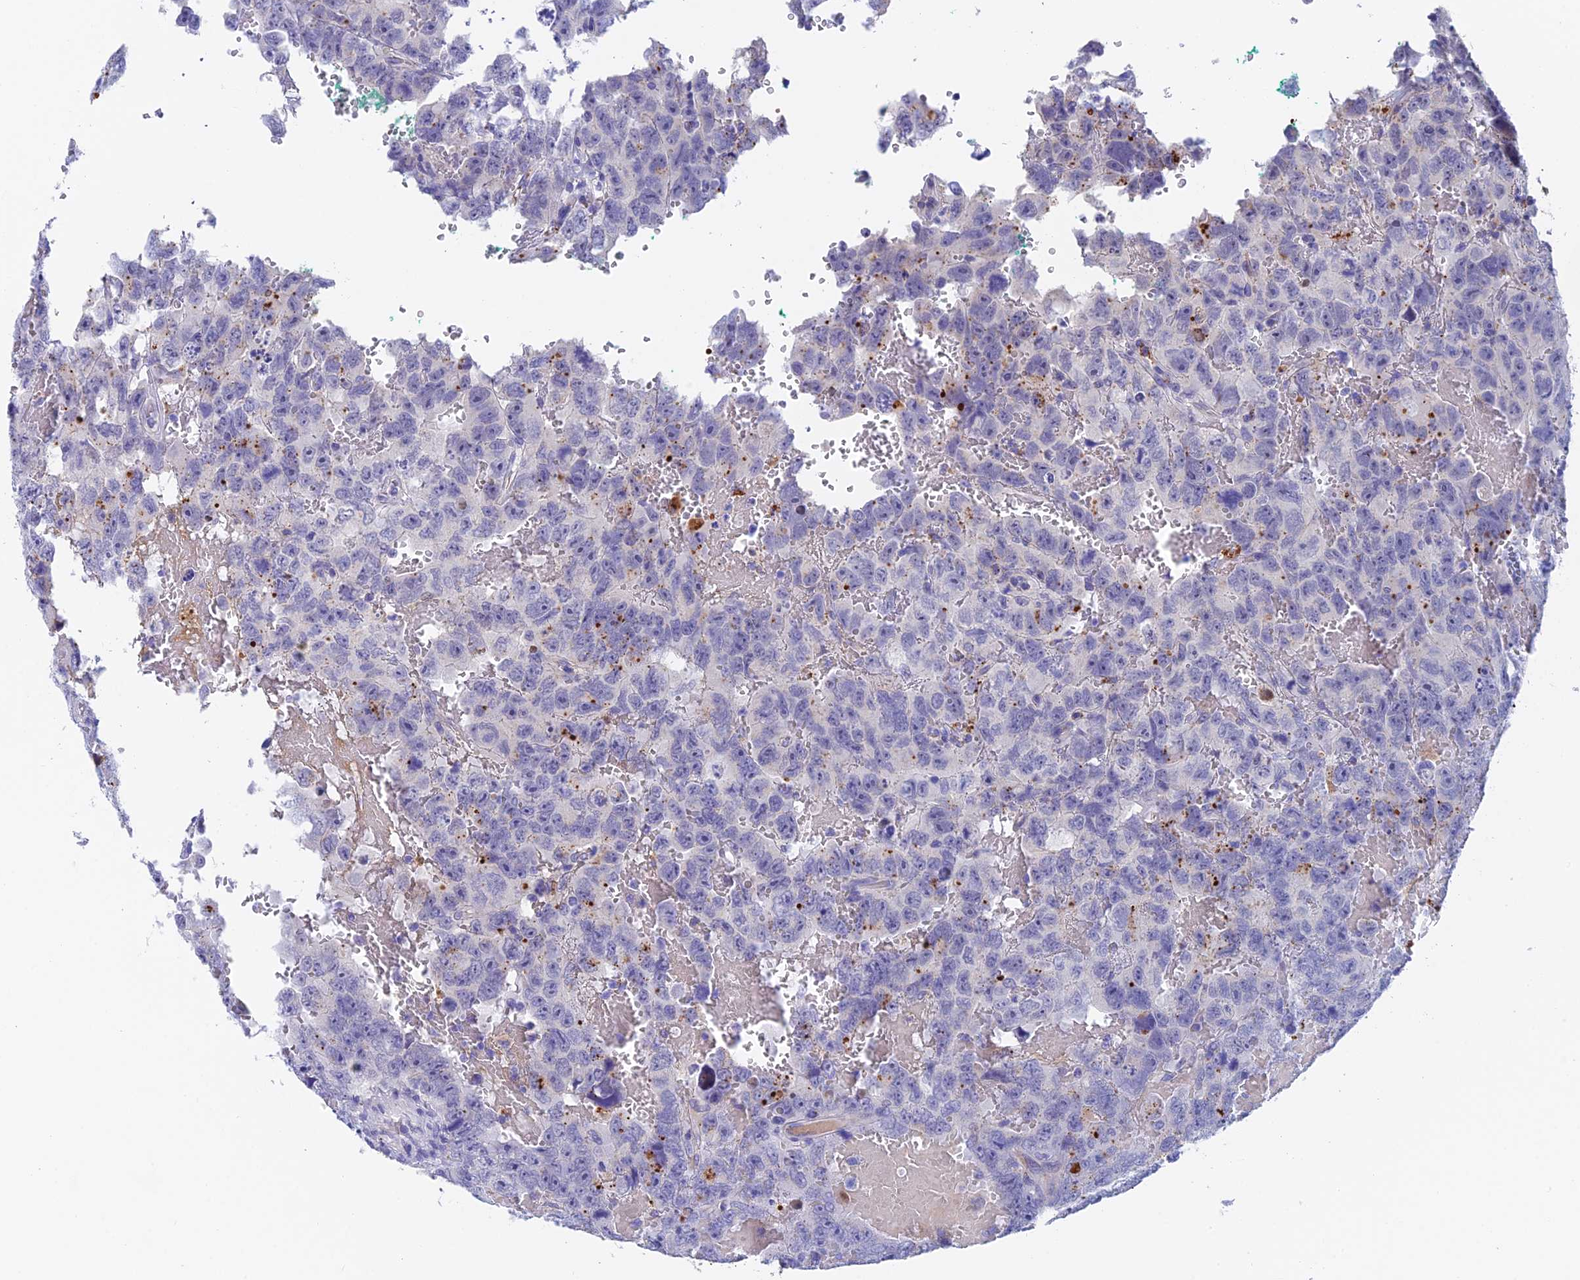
{"staining": {"intensity": "negative", "quantity": "none", "location": "none"}, "tissue": "testis cancer", "cell_type": "Tumor cells", "image_type": "cancer", "snomed": [{"axis": "morphology", "description": "Carcinoma, Embryonal, NOS"}, {"axis": "topography", "description": "Testis"}], "caption": "Immunohistochemistry of human embryonal carcinoma (testis) reveals no positivity in tumor cells. (DAB (3,3'-diaminobenzidine) IHC with hematoxylin counter stain).", "gene": "ADAMTS13", "patient": {"sex": "male", "age": 45}}